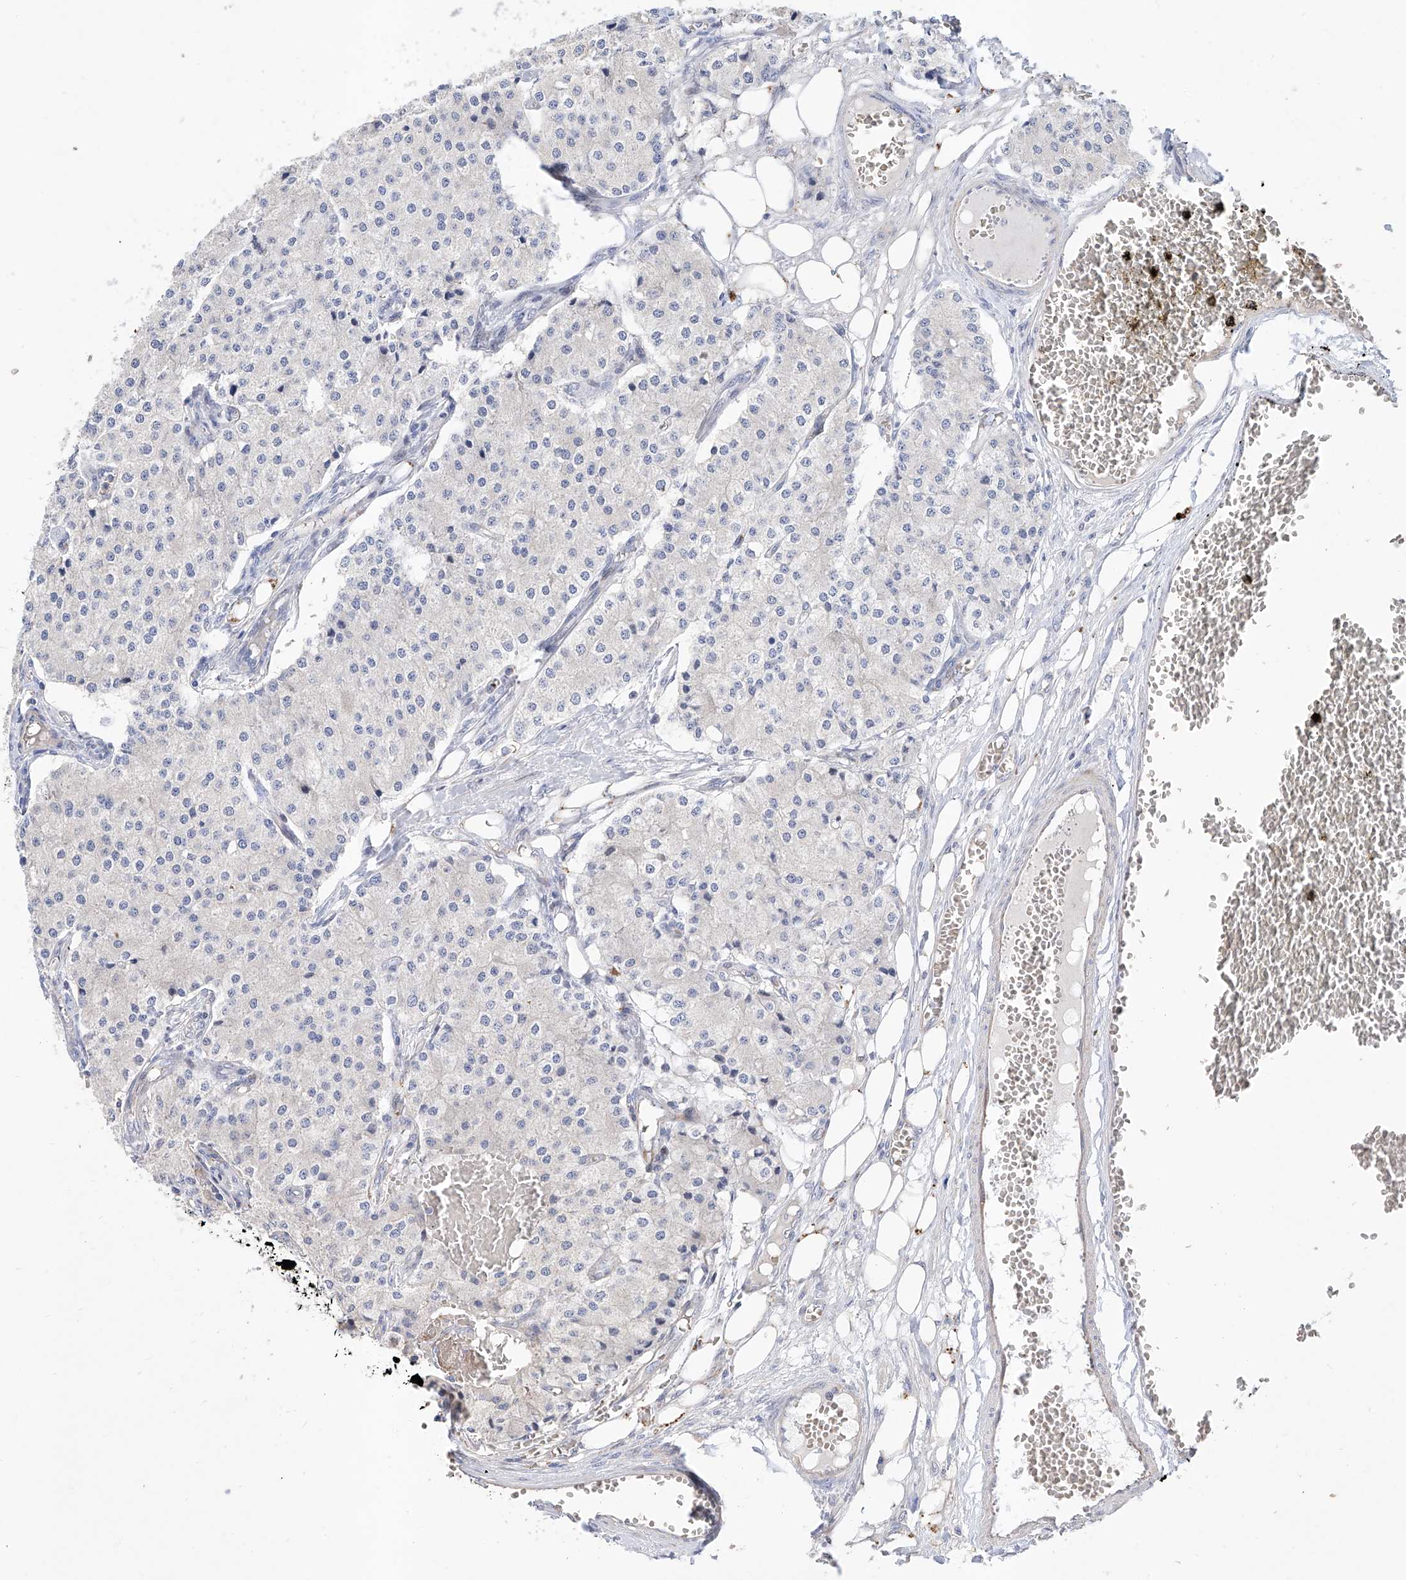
{"staining": {"intensity": "negative", "quantity": "none", "location": "none"}, "tissue": "carcinoid", "cell_type": "Tumor cells", "image_type": "cancer", "snomed": [{"axis": "morphology", "description": "Carcinoid, malignant, NOS"}, {"axis": "topography", "description": "Colon"}], "caption": "This image is of carcinoid stained with IHC to label a protein in brown with the nuclei are counter-stained blue. There is no staining in tumor cells.", "gene": "FUCA2", "patient": {"sex": "female", "age": 52}}